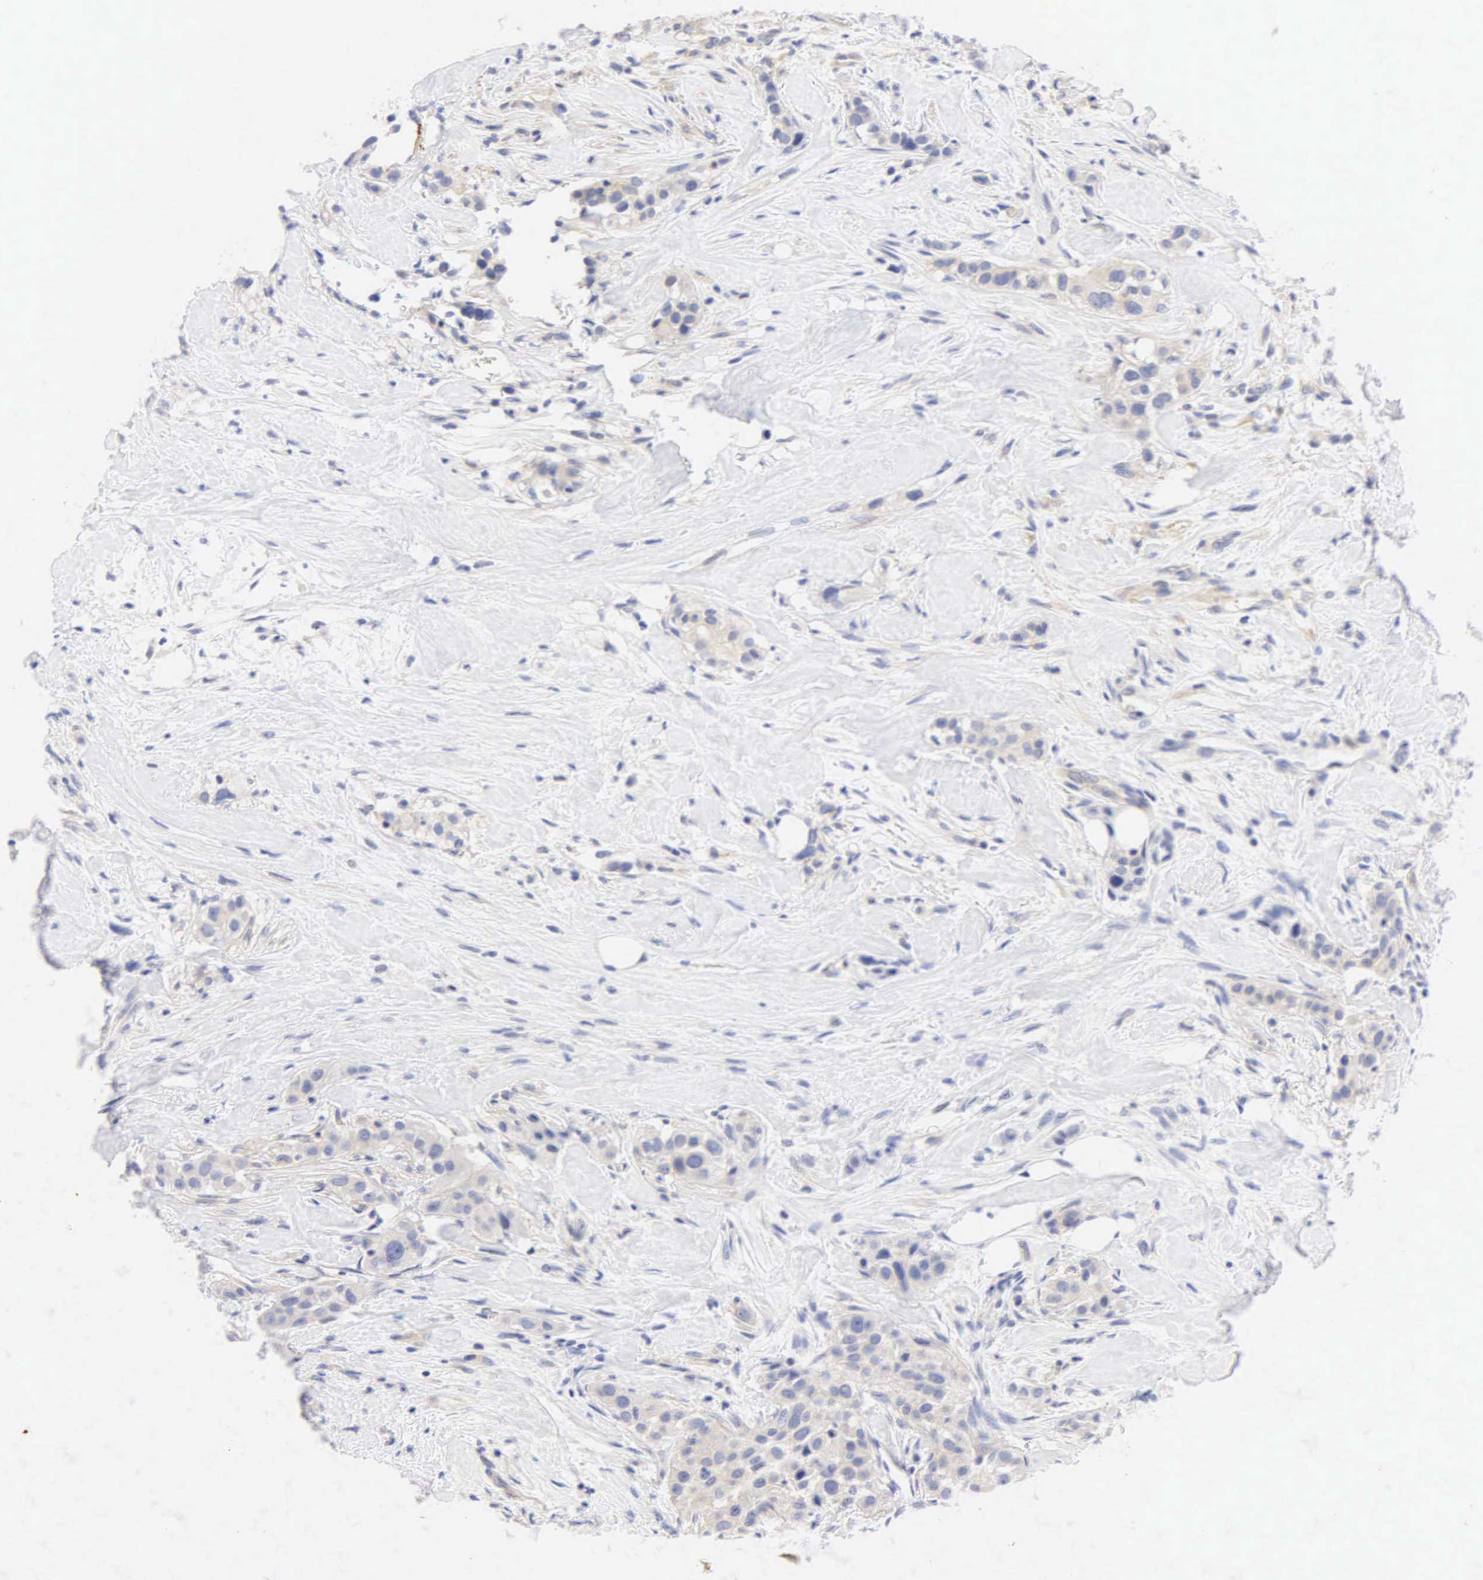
{"staining": {"intensity": "weak", "quantity": "25%-75%", "location": "cytoplasmic/membranous"}, "tissue": "breast cancer", "cell_type": "Tumor cells", "image_type": "cancer", "snomed": [{"axis": "morphology", "description": "Duct carcinoma"}, {"axis": "topography", "description": "Breast"}], "caption": "Protein expression analysis of human breast infiltrating ductal carcinoma reveals weak cytoplasmic/membranous positivity in approximately 25%-75% of tumor cells. The protein of interest is stained brown, and the nuclei are stained in blue (DAB (3,3'-diaminobenzidine) IHC with brightfield microscopy, high magnification).", "gene": "PGR", "patient": {"sex": "female", "age": 45}}